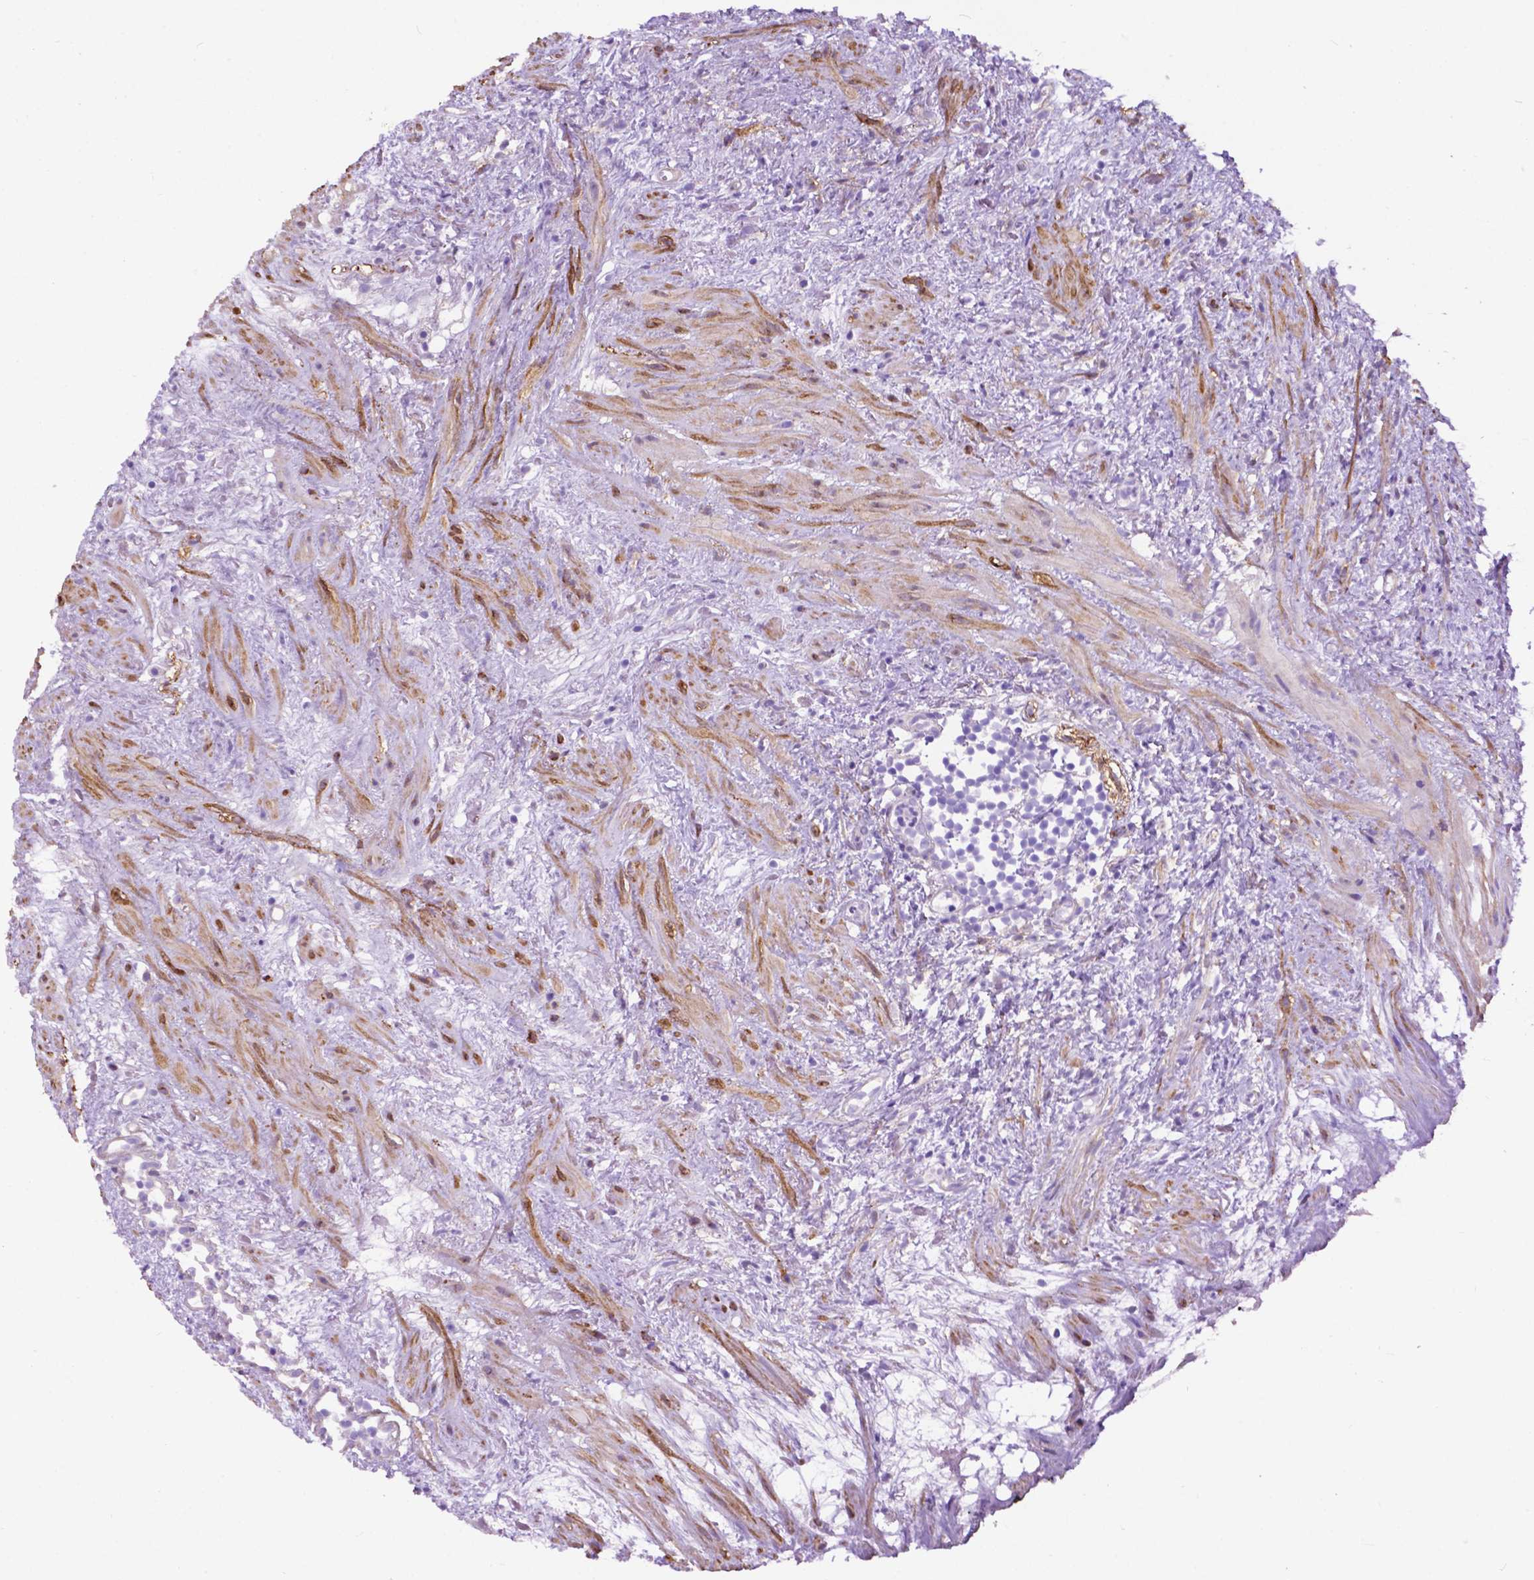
{"staining": {"intensity": "negative", "quantity": "none", "location": "none"}, "tissue": "prostate cancer", "cell_type": "Tumor cells", "image_type": "cancer", "snomed": [{"axis": "morphology", "description": "Adenocarcinoma, High grade"}, {"axis": "topography", "description": "Prostate"}], "caption": "This is an IHC micrograph of human prostate cancer. There is no positivity in tumor cells.", "gene": "PCDHA12", "patient": {"sex": "male", "age": 85}}